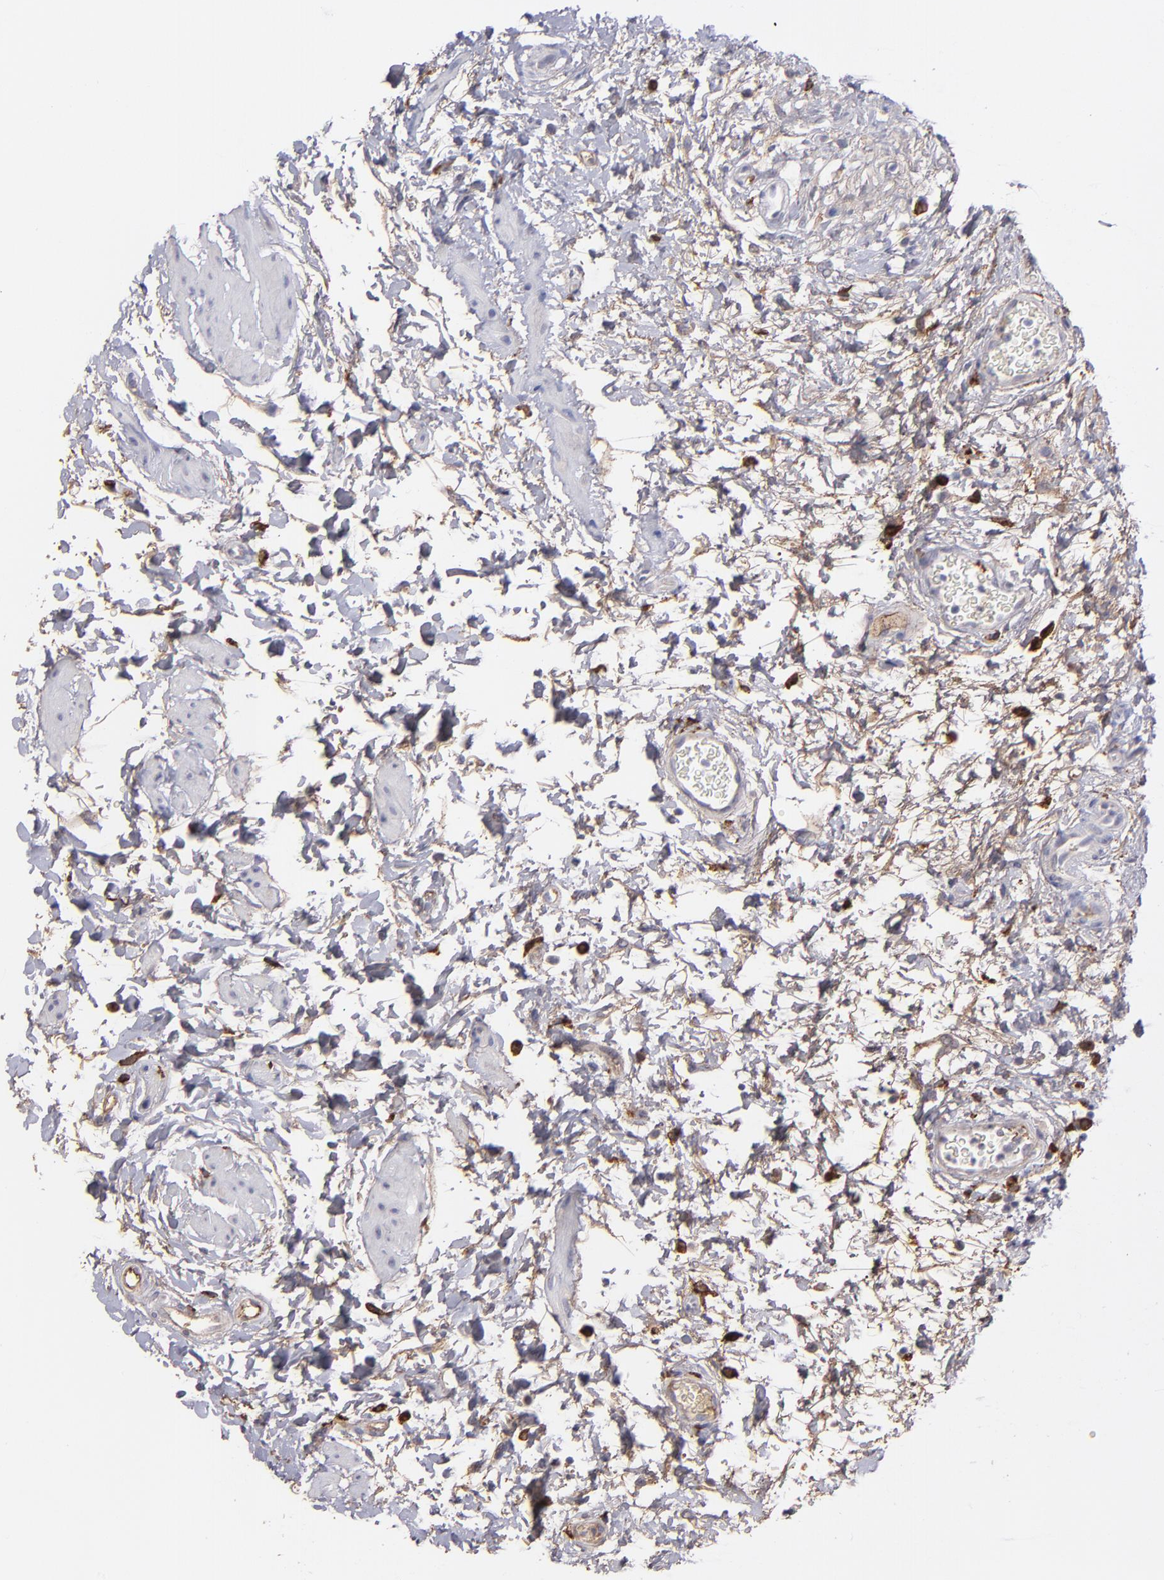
{"staining": {"intensity": "weak", "quantity": "<25%", "location": "cytoplasmic/membranous"}, "tissue": "urinary bladder", "cell_type": "Urothelial cells", "image_type": "normal", "snomed": [{"axis": "morphology", "description": "Normal tissue, NOS"}, {"axis": "topography", "description": "Urinary bladder"}], "caption": "Immunohistochemistry of benign urinary bladder demonstrates no positivity in urothelial cells. The staining was performed using DAB (3,3'-diaminobenzidine) to visualize the protein expression in brown, while the nuclei were stained in blue with hematoxylin (Magnification: 20x).", "gene": "C1QA", "patient": {"sex": "male", "age": 51}}